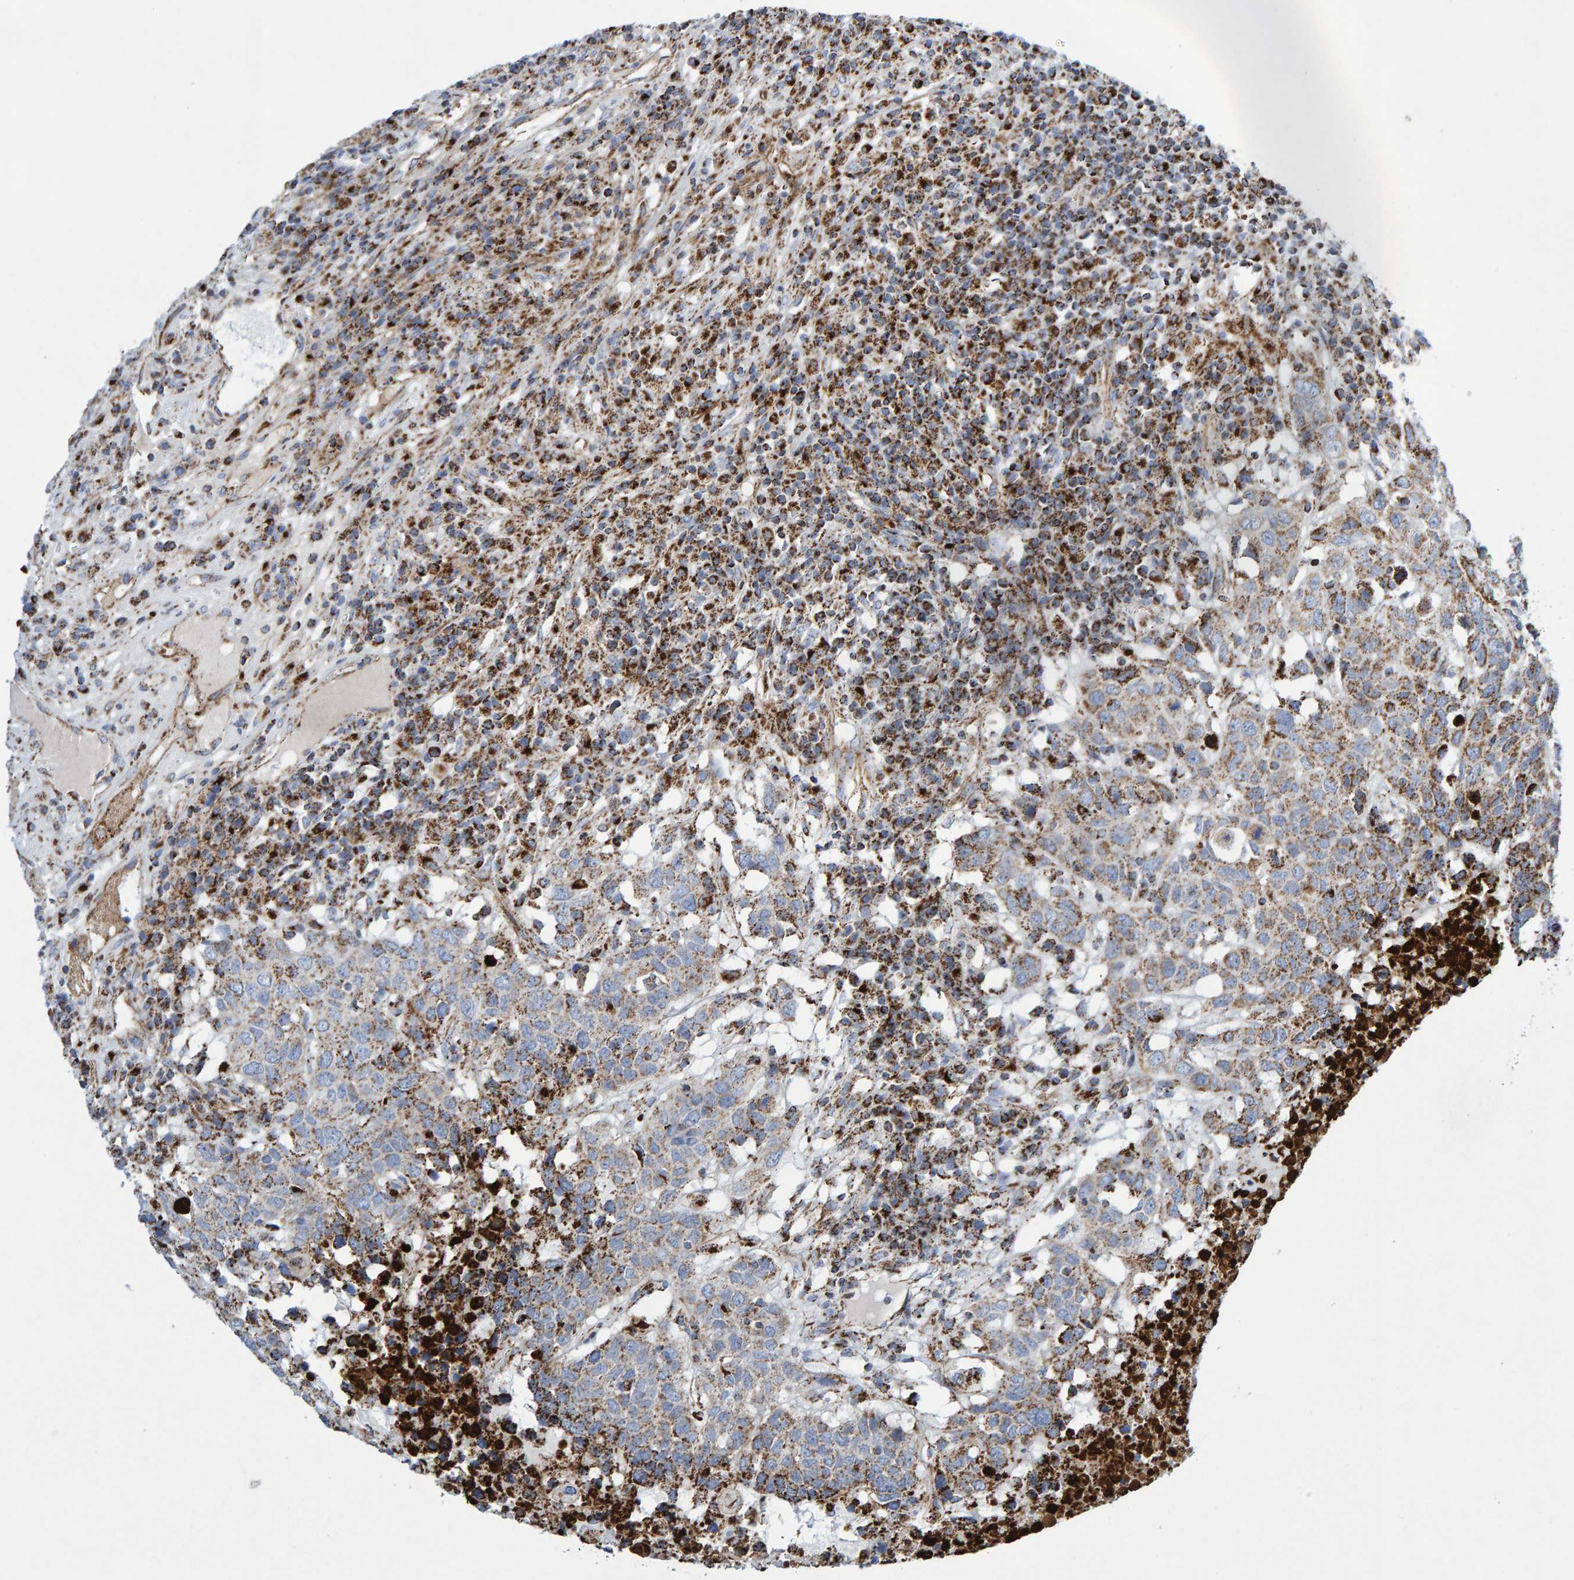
{"staining": {"intensity": "moderate", "quantity": "25%-75%", "location": "cytoplasmic/membranous"}, "tissue": "head and neck cancer", "cell_type": "Tumor cells", "image_type": "cancer", "snomed": [{"axis": "morphology", "description": "Squamous cell carcinoma, NOS"}, {"axis": "topography", "description": "Head-Neck"}], "caption": "Head and neck cancer (squamous cell carcinoma) tissue displays moderate cytoplasmic/membranous positivity in about 25%-75% of tumor cells, visualized by immunohistochemistry. The staining was performed using DAB (3,3'-diaminobenzidine) to visualize the protein expression in brown, while the nuclei were stained in blue with hematoxylin (Magnification: 20x).", "gene": "GGTA1", "patient": {"sex": "male", "age": 66}}